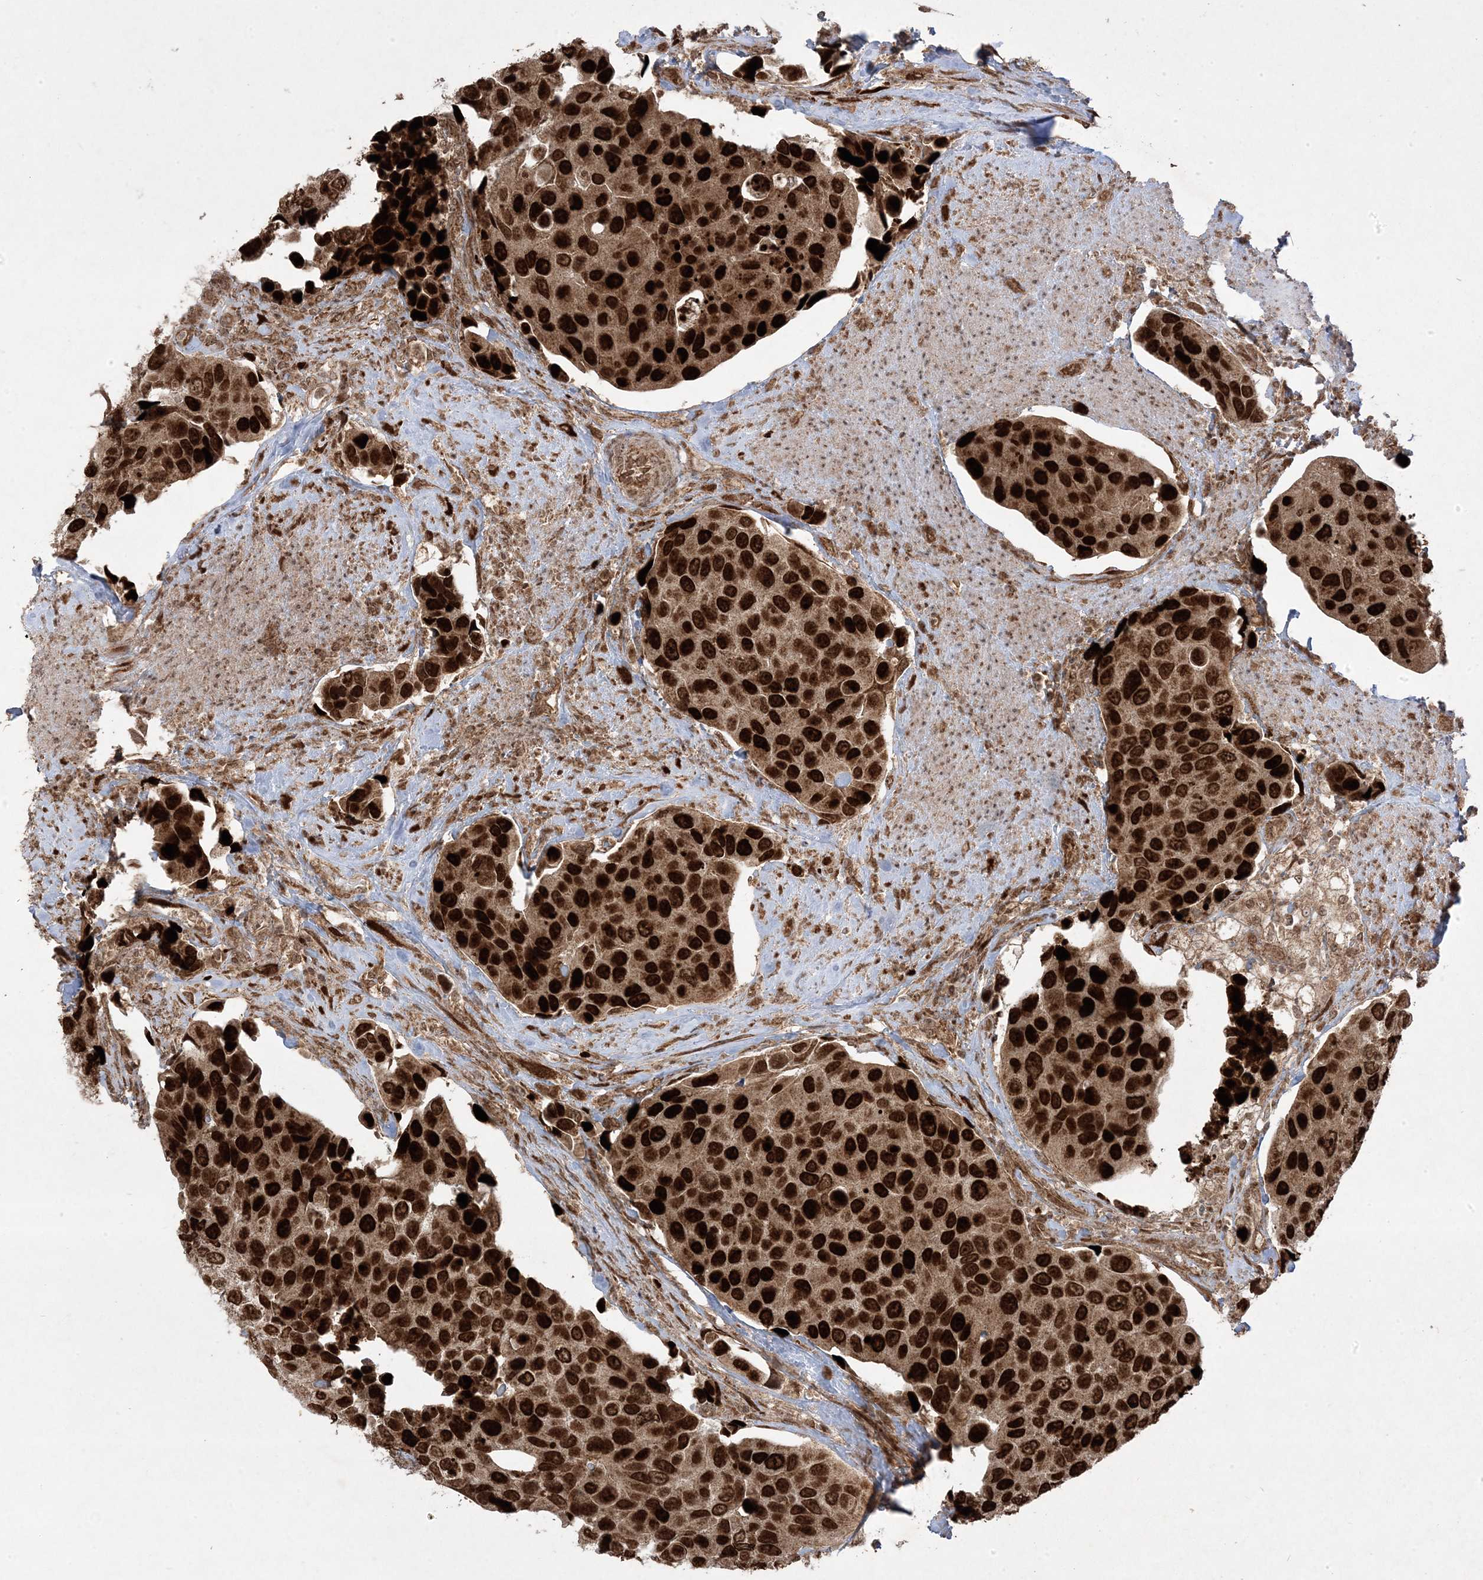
{"staining": {"intensity": "strong", "quantity": ">75%", "location": "nuclear"}, "tissue": "urothelial cancer", "cell_type": "Tumor cells", "image_type": "cancer", "snomed": [{"axis": "morphology", "description": "Urothelial carcinoma, High grade"}, {"axis": "topography", "description": "Urinary bladder"}], "caption": "This is a histology image of IHC staining of urothelial cancer, which shows strong staining in the nuclear of tumor cells.", "gene": "PLEKHM2", "patient": {"sex": "male", "age": 74}}